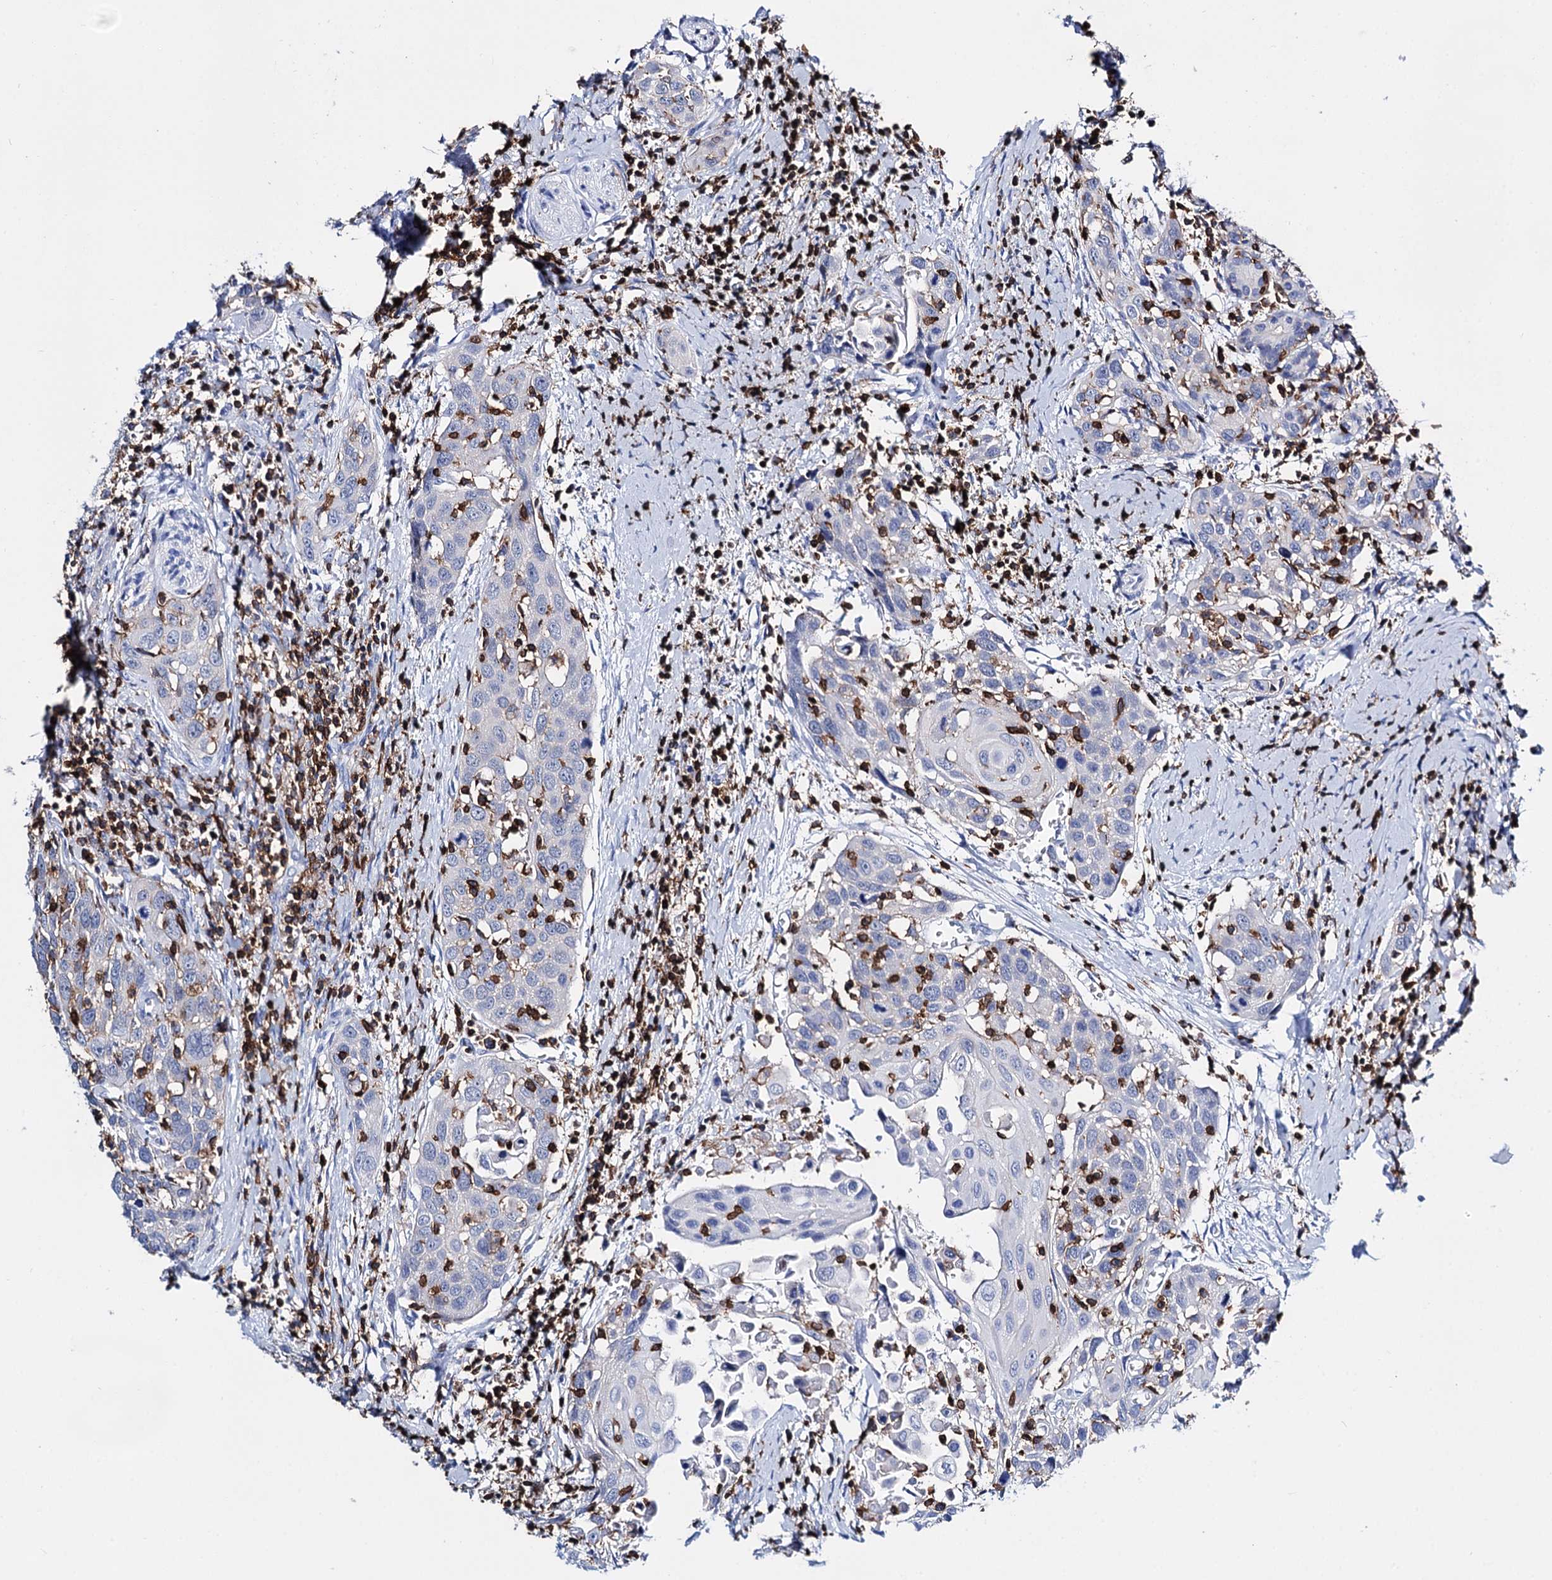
{"staining": {"intensity": "negative", "quantity": "none", "location": "none"}, "tissue": "head and neck cancer", "cell_type": "Tumor cells", "image_type": "cancer", "snomed": [{"axis": "morphology", "description": "Squamous cell carcinoma, NOS"}, {"axis": "topography", "description": "Oral tissue"}, {"axis": "topography", "description": "Head-Neck"}], "caption": "Squamous cell carcinoma (head and neck) was stained to show a protein in brown. There is no significant expression in tumor cells.", "gene": "DEF6", "patient": {"sex": "female", "age": 50}}